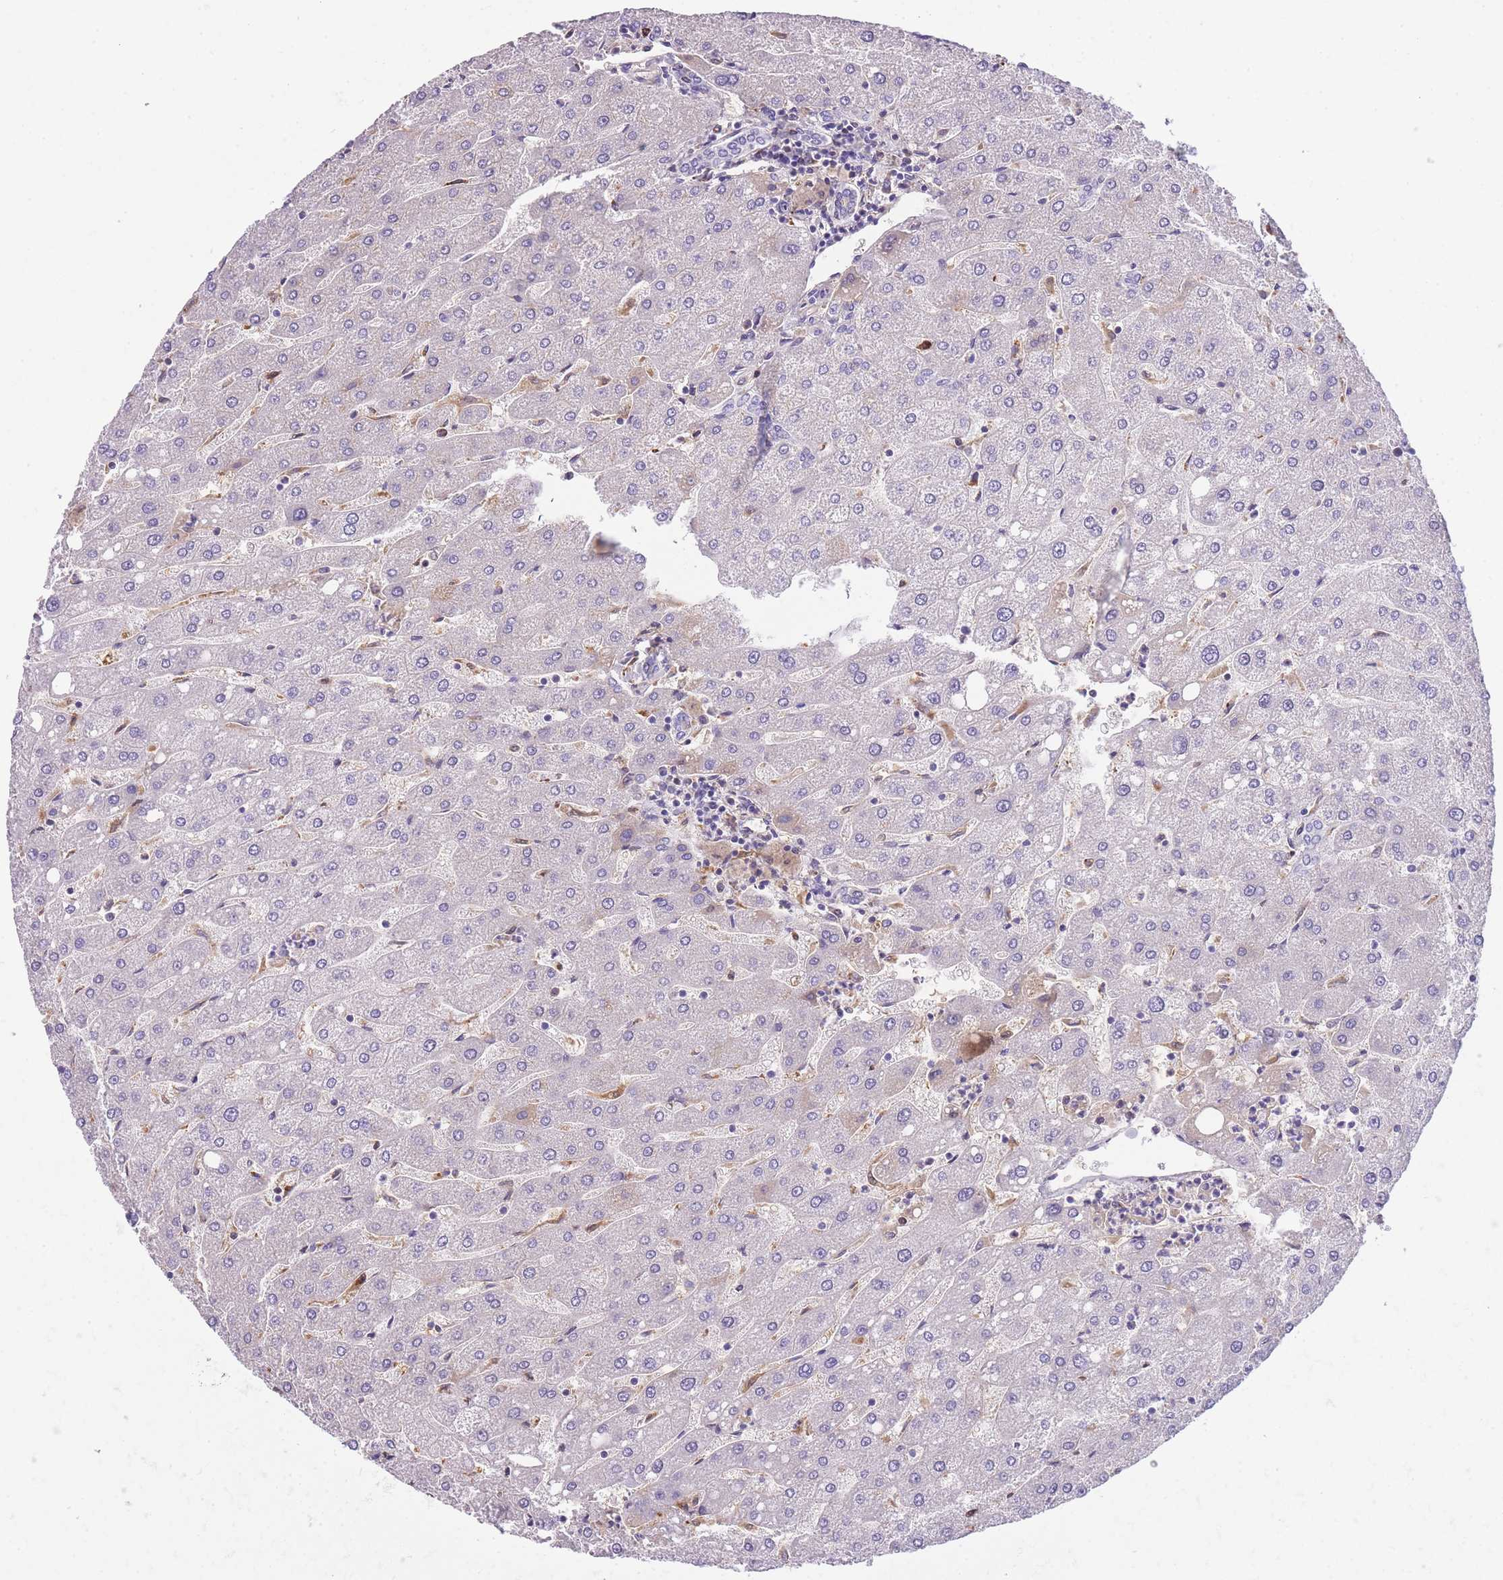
{"staining": {"intensity": "negative", "quantity": "none", "location": "none"}, "tissue": "liver", "cell_type": "Cholangiocytes", "image_type": "normal", "snomed": [{"axis": "morphology", "description": "Normal tissue, NOS"}, {"axis": "topography", "description": "Liver"}], "caption": "A micrograph of liver stained for a protein demonstrates no brown staining in cholangiocytes.", "gene": "GNAT1", "patient": {"sex": "male", "age": 67}}